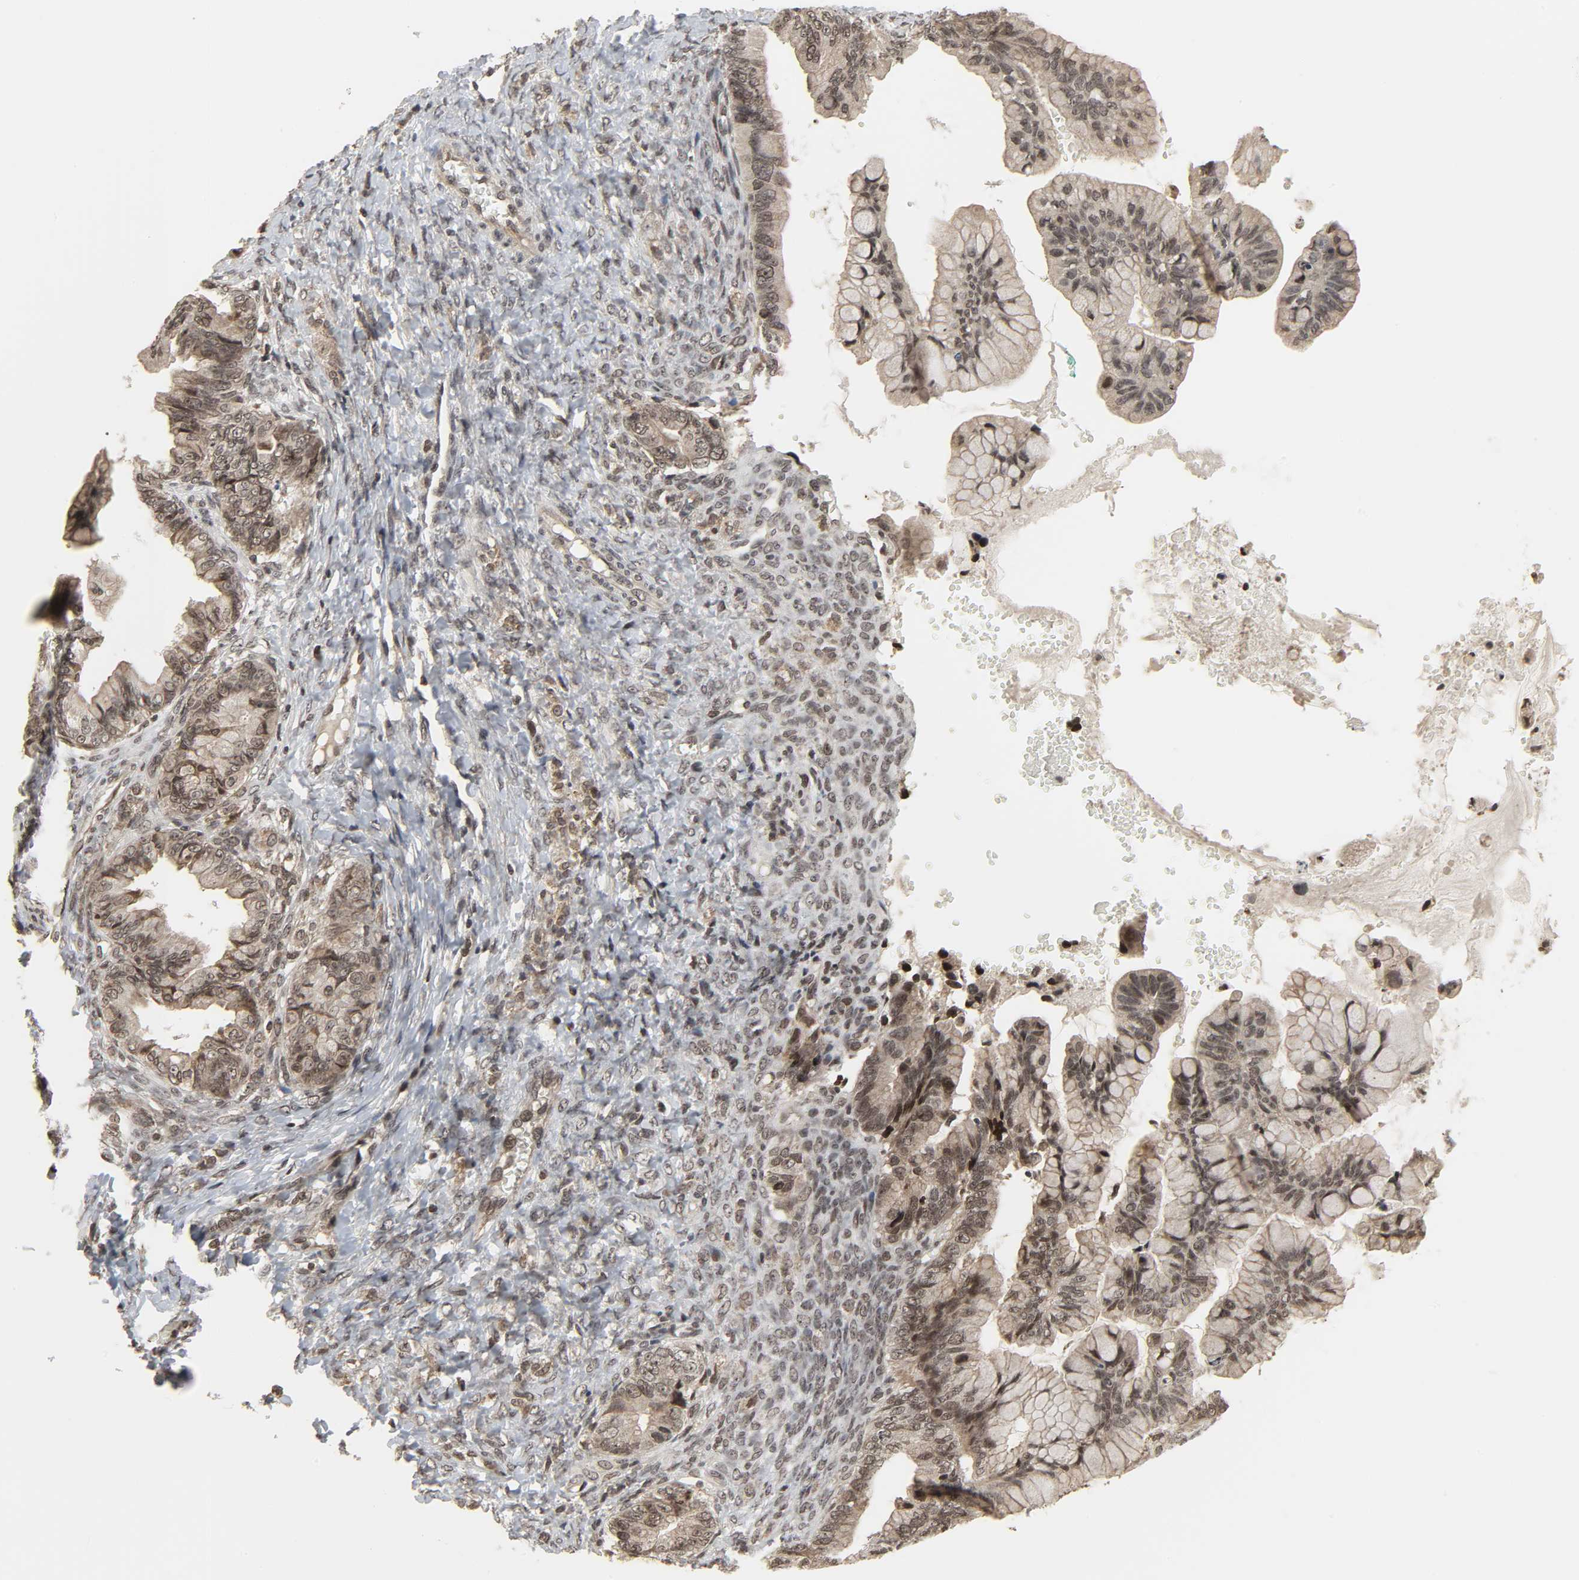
{"staining": {"intensity": "weak", "quantity": ">75%", "location": "nuclear"}, "tissue": "ovarian cancer", "cell_type": "Tumor cells", "image_type": "cancer", "snomed": [{"axis": "morphology", "description": "Cystadenocarcinoma, mucinous, NOS"}, {"axis": "topography", "description": "Ovary"}], "caption": "A histopathology image of ovarian cancer (mucinous cystadenocarcinoma) stained for a protein shows weak nuclear brown staining in tumor cells.", "gene": "XRCC1", "patient": {"sex": "female", "age": 36}}